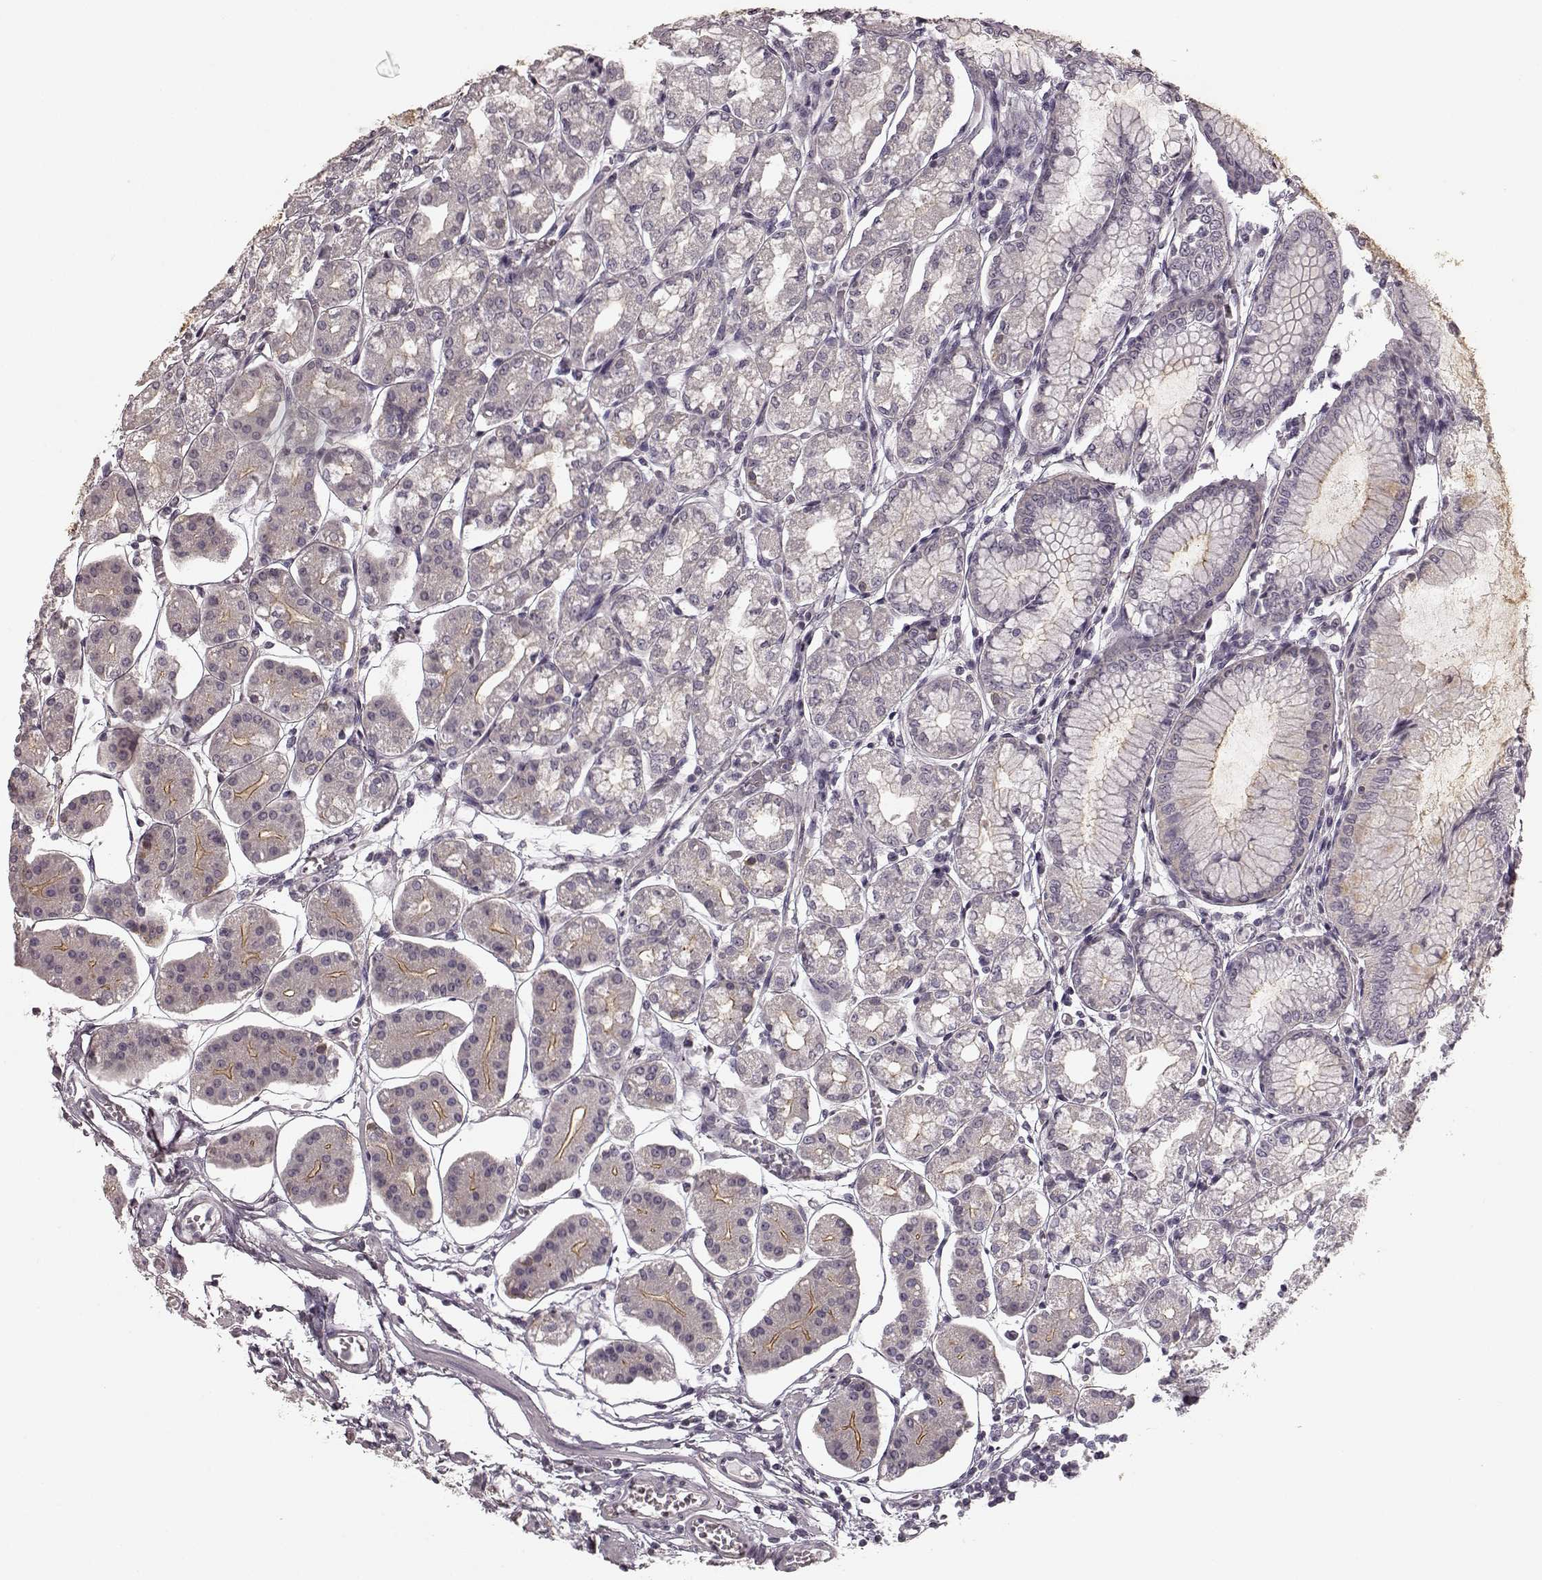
{"staining": {"intensity": "moderate", "quantity": "<25%", "location": "cytoplasmic/membranous"}, "tissue": "stomach", "cell_type": "Glandular cells", "image_type": "normal", "snomed": [{"axis": "morphology", "description": "Normal tissue, NOS"}, {"axis": "topography", "description": "Skeletal muscle"}, {"axis": "topography", "description": "Stomach"}], "caption": "Brown immunohistochemical staining in benign stomach reveals moderate cytoplasmic/membranous staining in about <25% of glandular cells.", "gene": "PRKCE", "patient": {"sex": "female", "age": 57}}